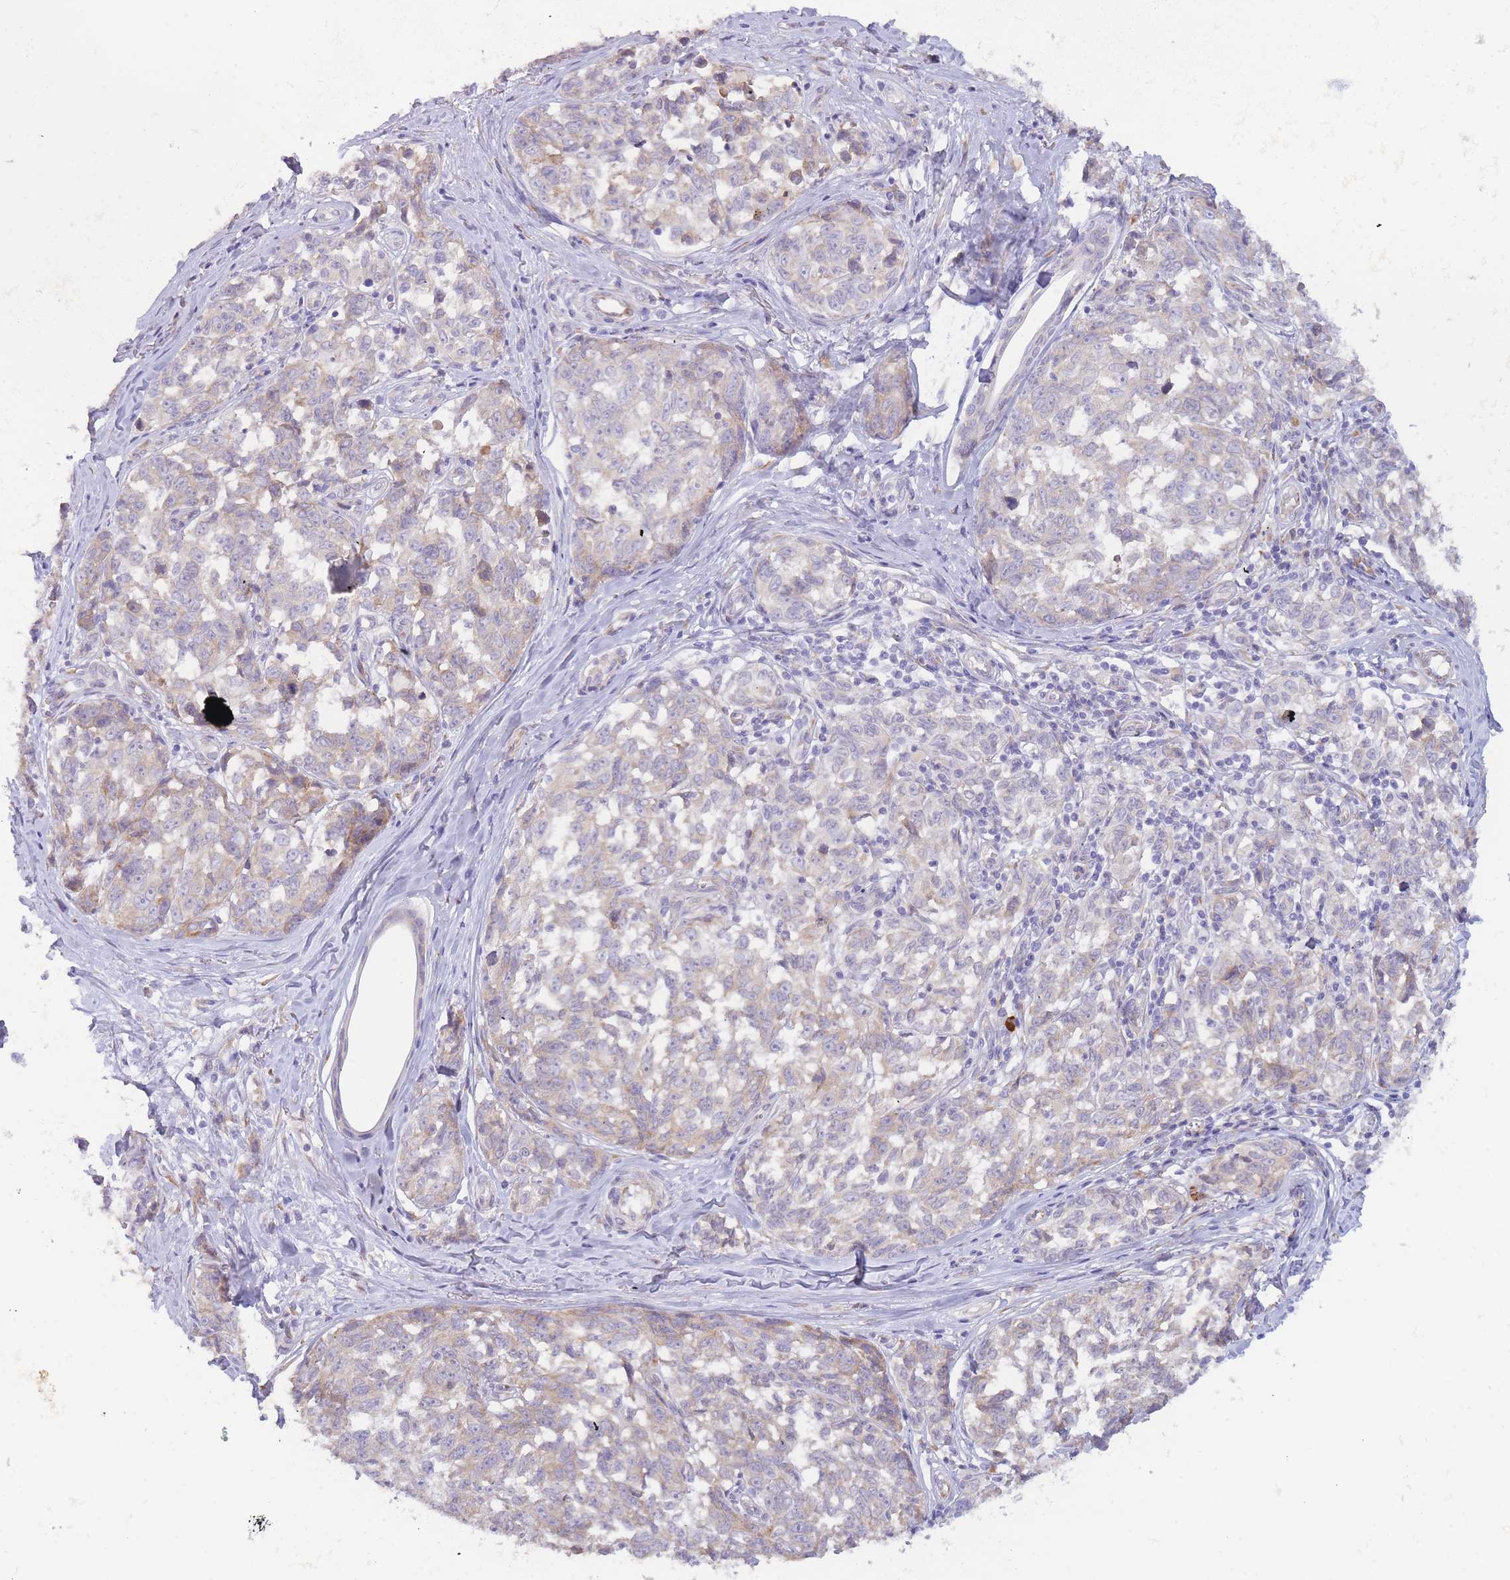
{"staining": {"intensity": "weak", "quantity": "<25%", "location": "cytoplasmic/membranous"}, "tissue": "melanoma", "cell_type": "Tumor cells", "image_type": "cancer", "snomed": [{"axis": "morphology", "description": "Normal tissue, NOS"}, {"axis": "morphology", "description": "Malignant melanoma, NOS"}, {"axis": "topography", "description": "Skin"}], "caption": "The IHC photomicrograph has no significant staining in tumor cells of malignant melanoma tissue.", "gene": "SLC35E4", "patient": {"sex": "female", "age": 64}}